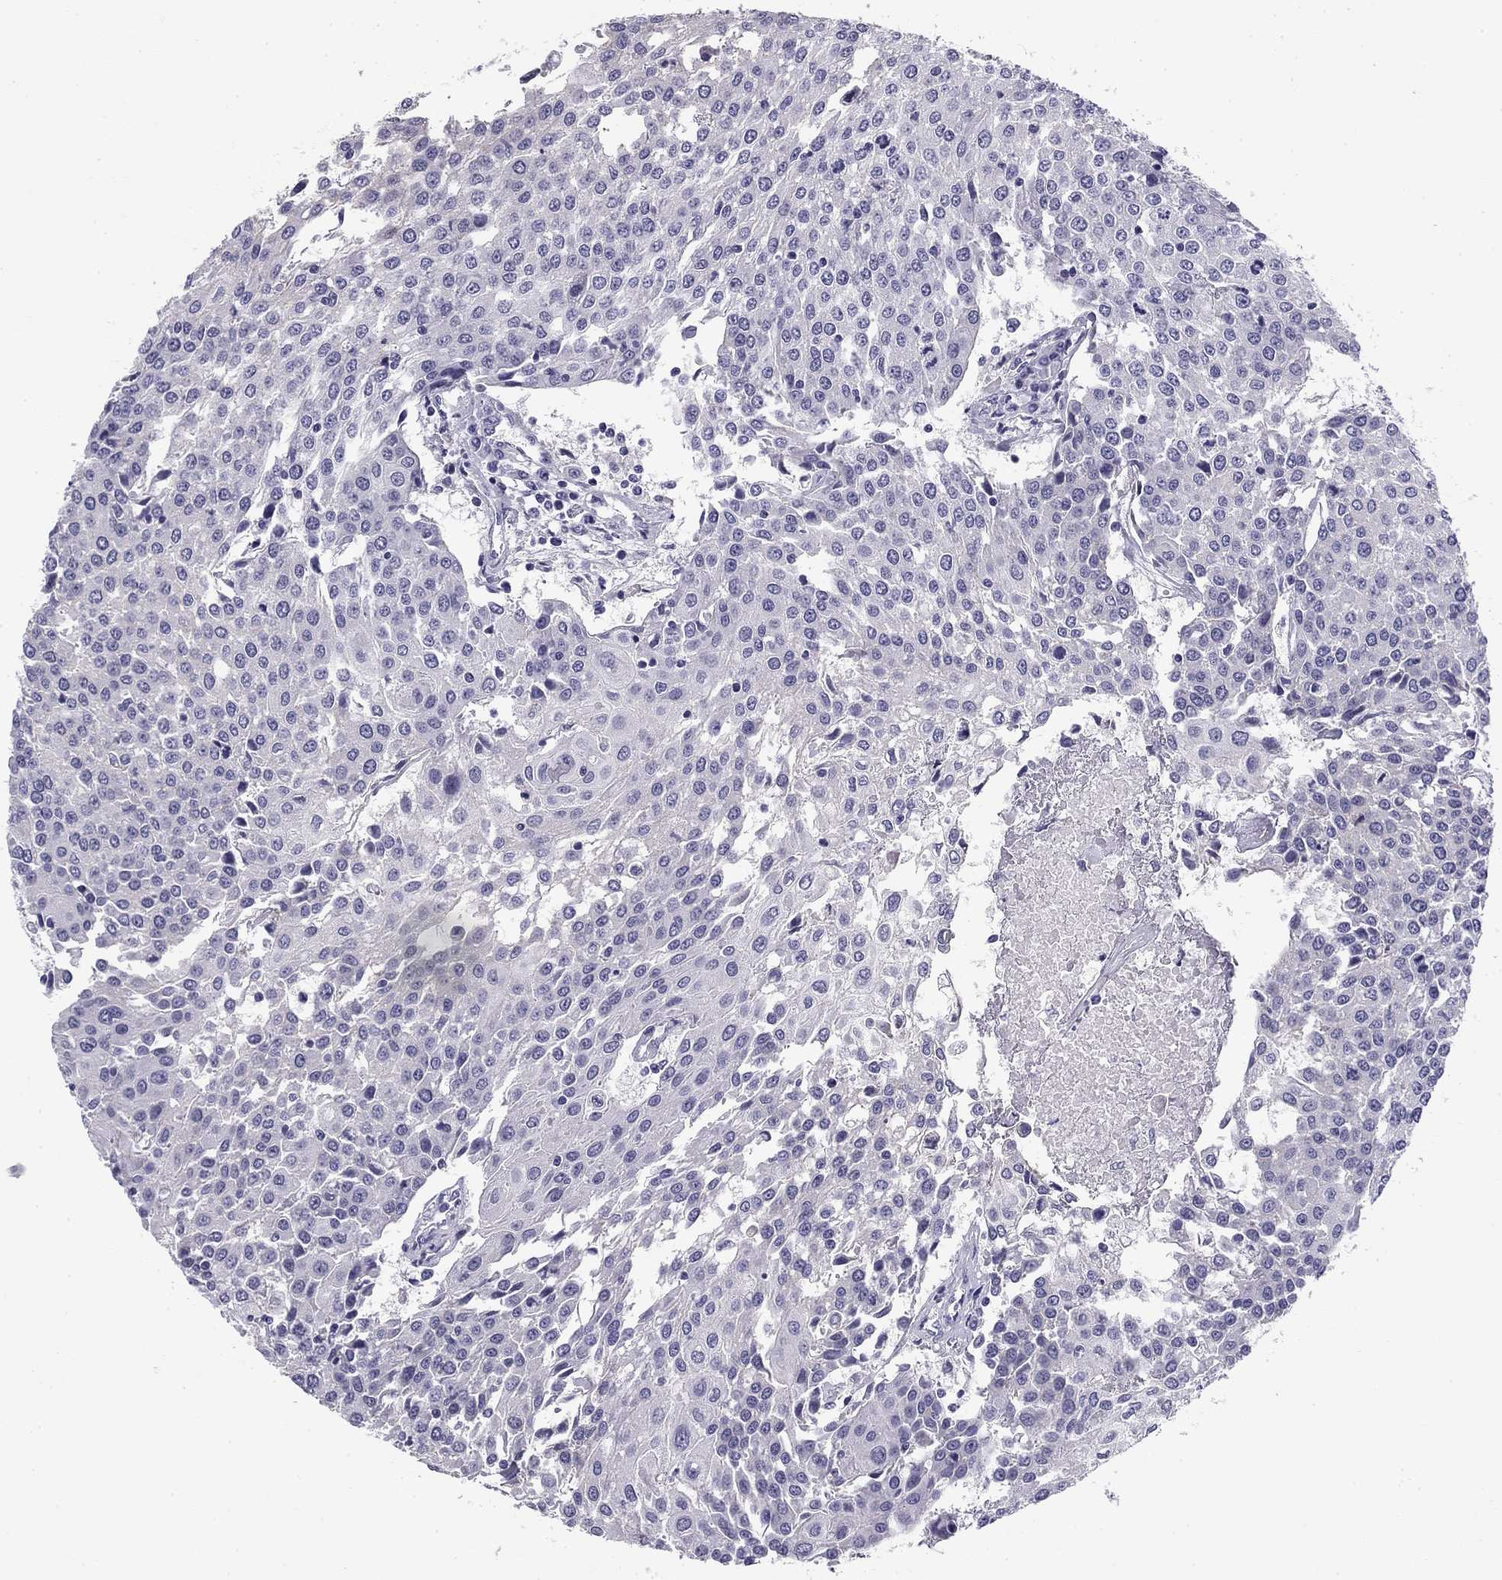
{"staining": {"intensity": "negative", "quantity": "none", "location": "none"}, "tissue": "urothelial cancer", "cell_type": "Tumor cells", "image_type": "cancer", "snomed": [{"axis": "morphology", "description": "Urothelial carcinoma, High grade"}, {"axis": "topography", "description": "Urinary bladder"}], "caption": "DAB (3,3'-diaminobenzidine) immunohistochemical staining of human urothelial cancer exhibits no significant staining in tumor cells.", "gene": "FLNC", "patient": {"sex": "female", "age": 85}}